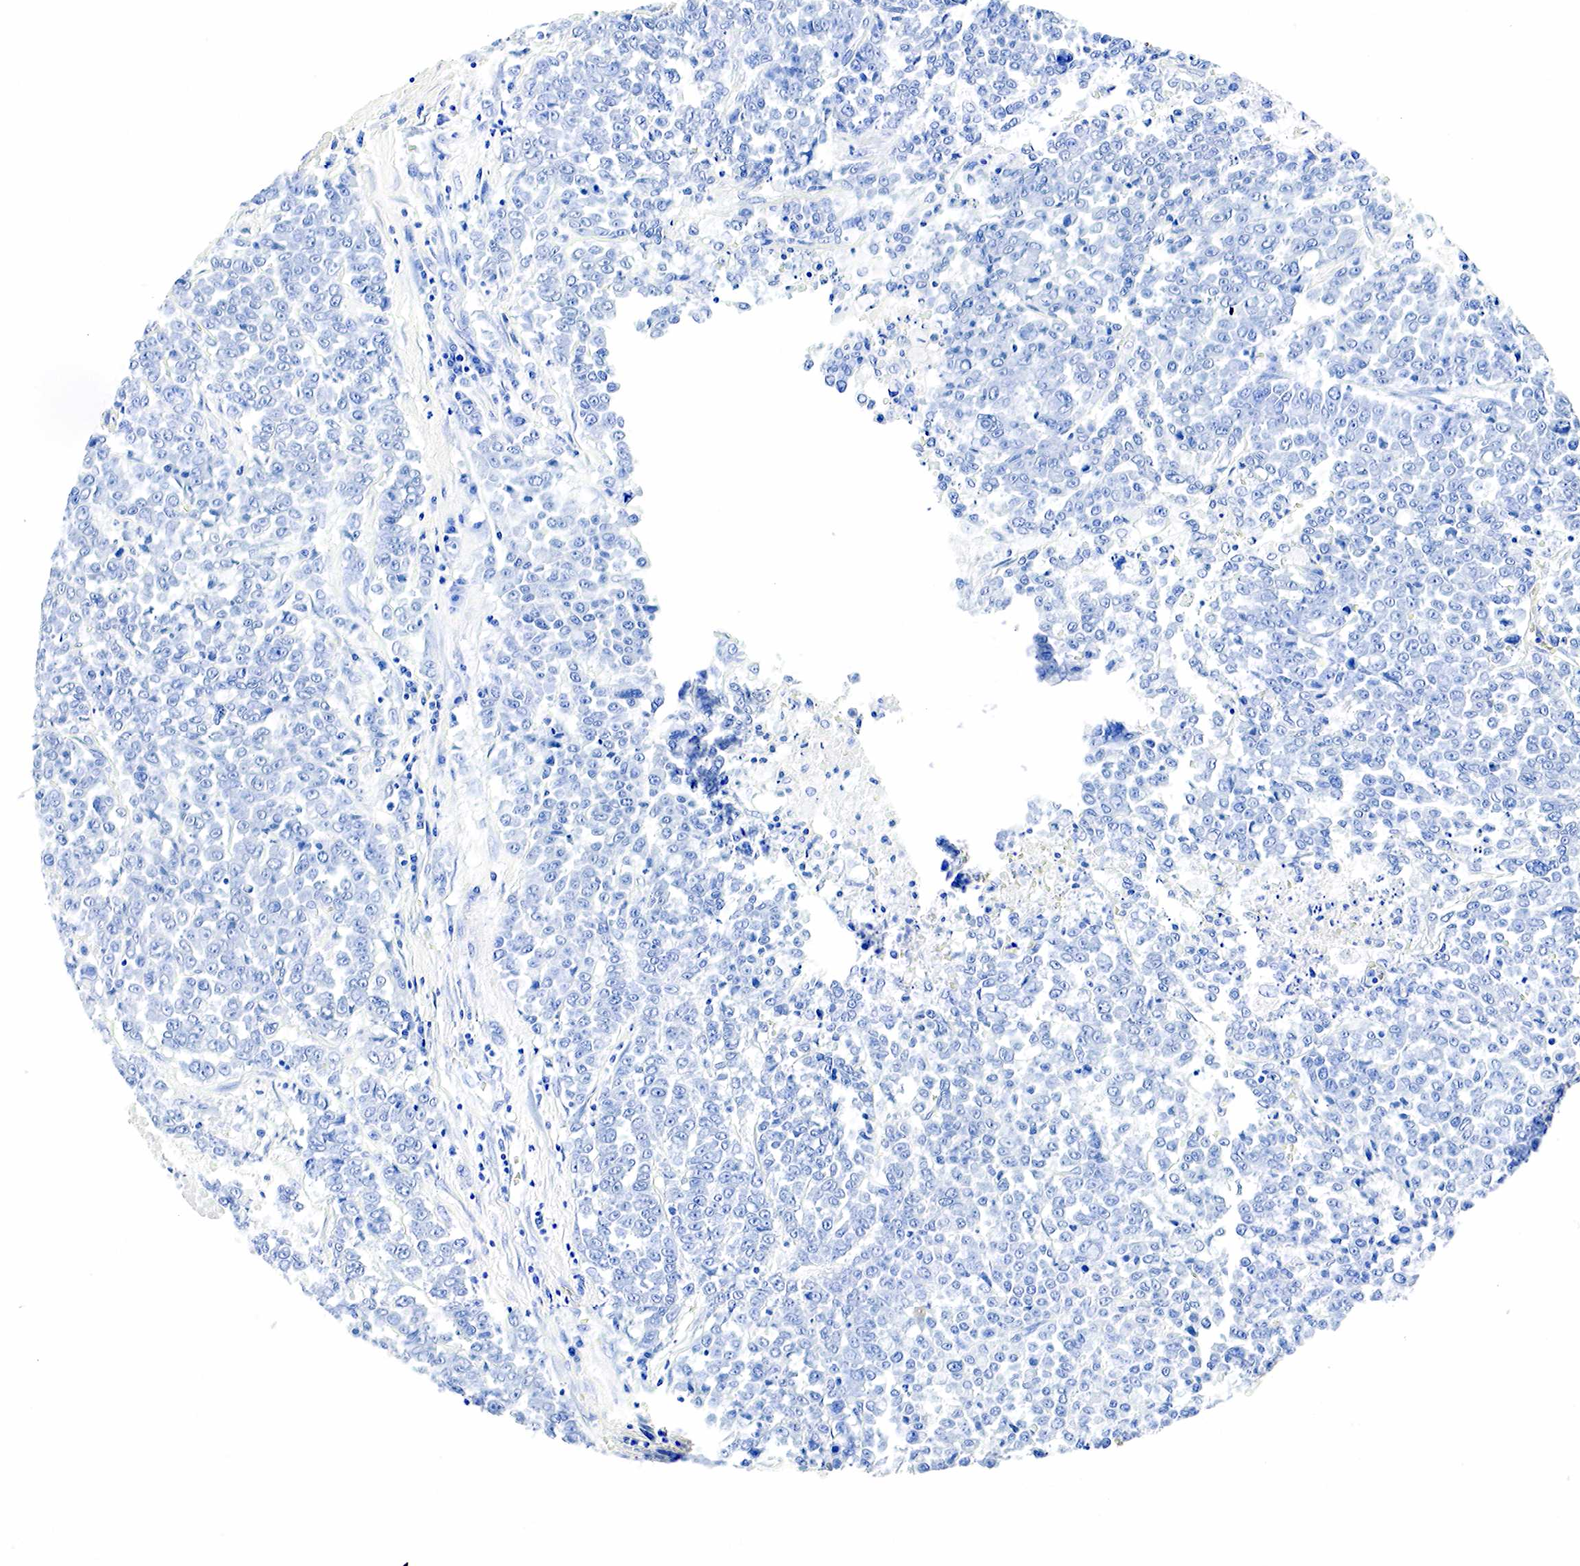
{"staining": {"intensity": "negative", "quantity": "none", "location": "none"}, "tissue": "liver cancer", "cell_type": "Tumor cells", "image_type": "cancer", "snomed": [{"axis": "morphology", "description": "Carcinoma, metastatic, NOS"}, {"axis": "topography", "description": "Liver"}], "caption": "A high-resolution histopathology image shows immunohistochemistry staining of liver cancer (metastatic carcinoma), which displays no significant positivity in tumor cells.", "gene": "ACP3", "patient": {"sex": "female", "age": 58}}